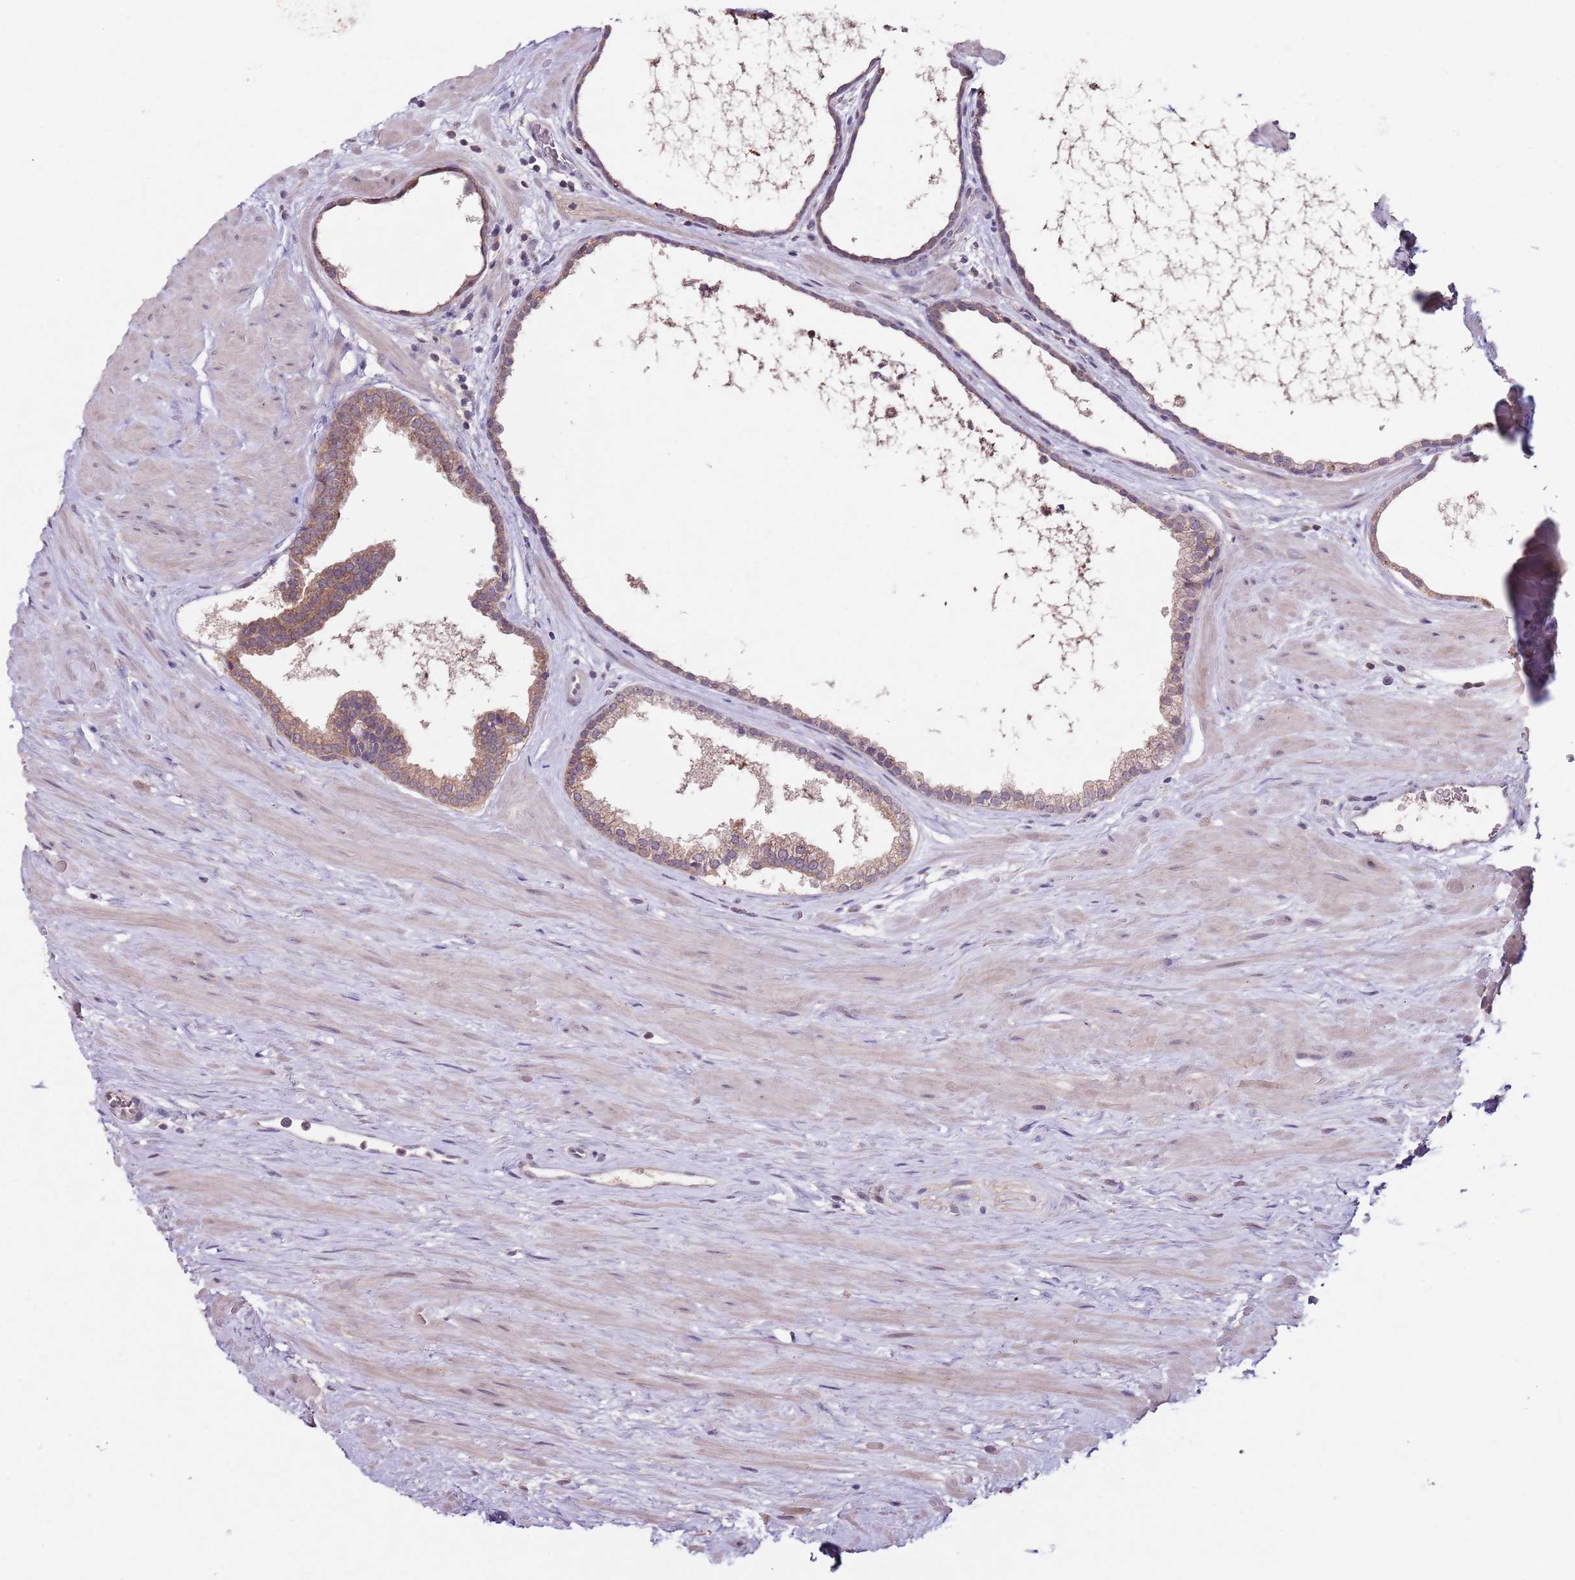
{"staining": {"intensity": "moderate", "quantity": "25%-75%", "location": "cytoplasmic/membranous"}, "tissue": "prostate", "cell_type": "Glandular cells", "image_type": "normal", "snomed": [{"axis": "morphology", "description": "Normal tissue, NOS"}, {"axis": "topography", "description": "Prostate"}], "caption": "Human prostate stained for a protein (brown) shows moderate cytoplasmic/membranous positive expression in approximately 25%-75% of glandular cells.", "gene": "NRDE2", "patient": {"sex": "male", "age": 48}}